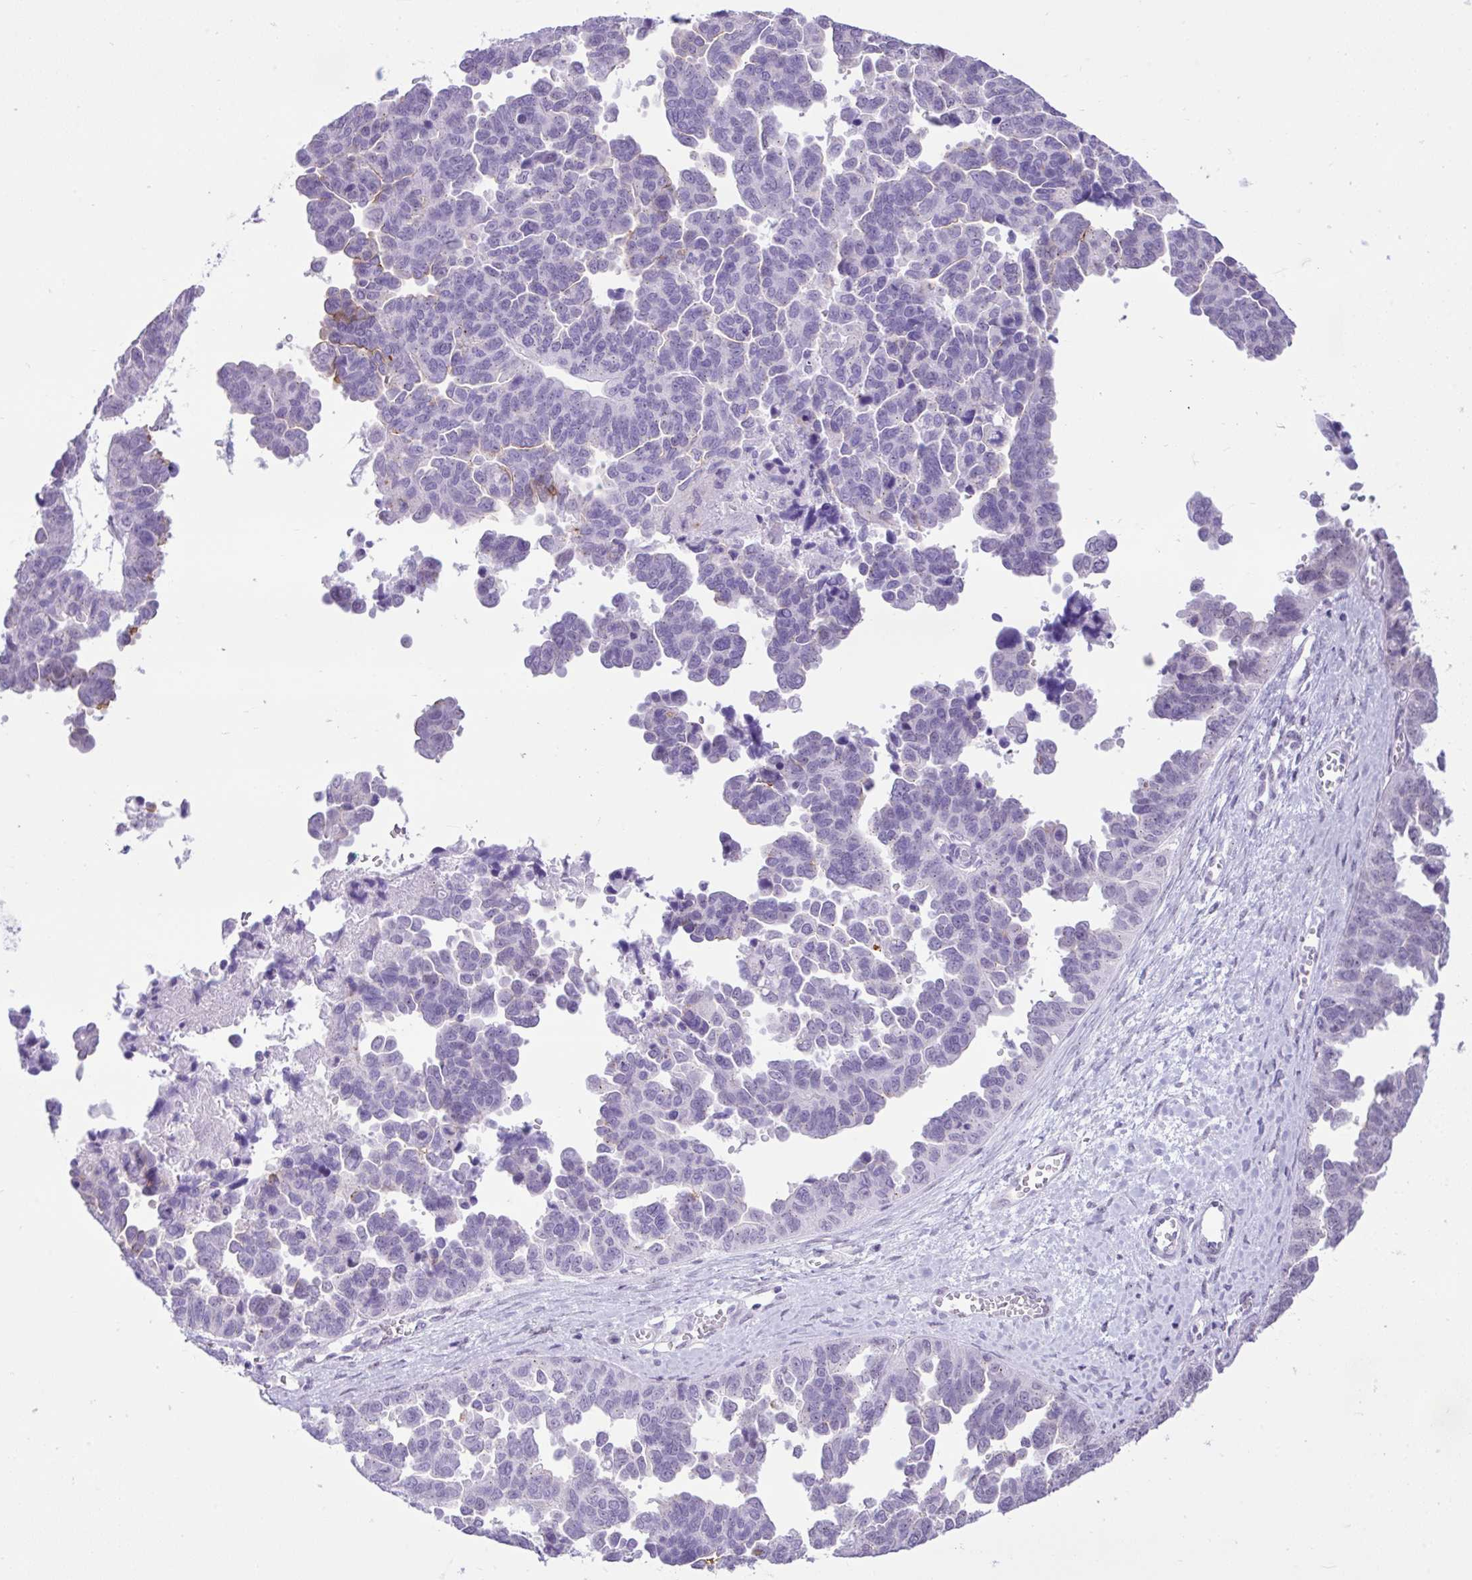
{"staining": {"intensity": "moderate", "quantity": "<25%", "location": "cytoplasmic/membranous"}, "tissue": "ovarian cancer", "cell_type": "Tumor cells", "image_type": "cancer", "snomed": [{"axis": "morphology", "description": "Cystadenocarcinoma, serous, NOS"}, {"axis": "topography", "description": "Ovary"}], "caption": "The immunohistochemical stain highlights moderate cytoplasmic/membranous positivity in tumor cells of serous cystadenocarcinoma (ovarian) tissue.", "gene": "REEP1", "patient": {"sex": "female", "age": 64}}